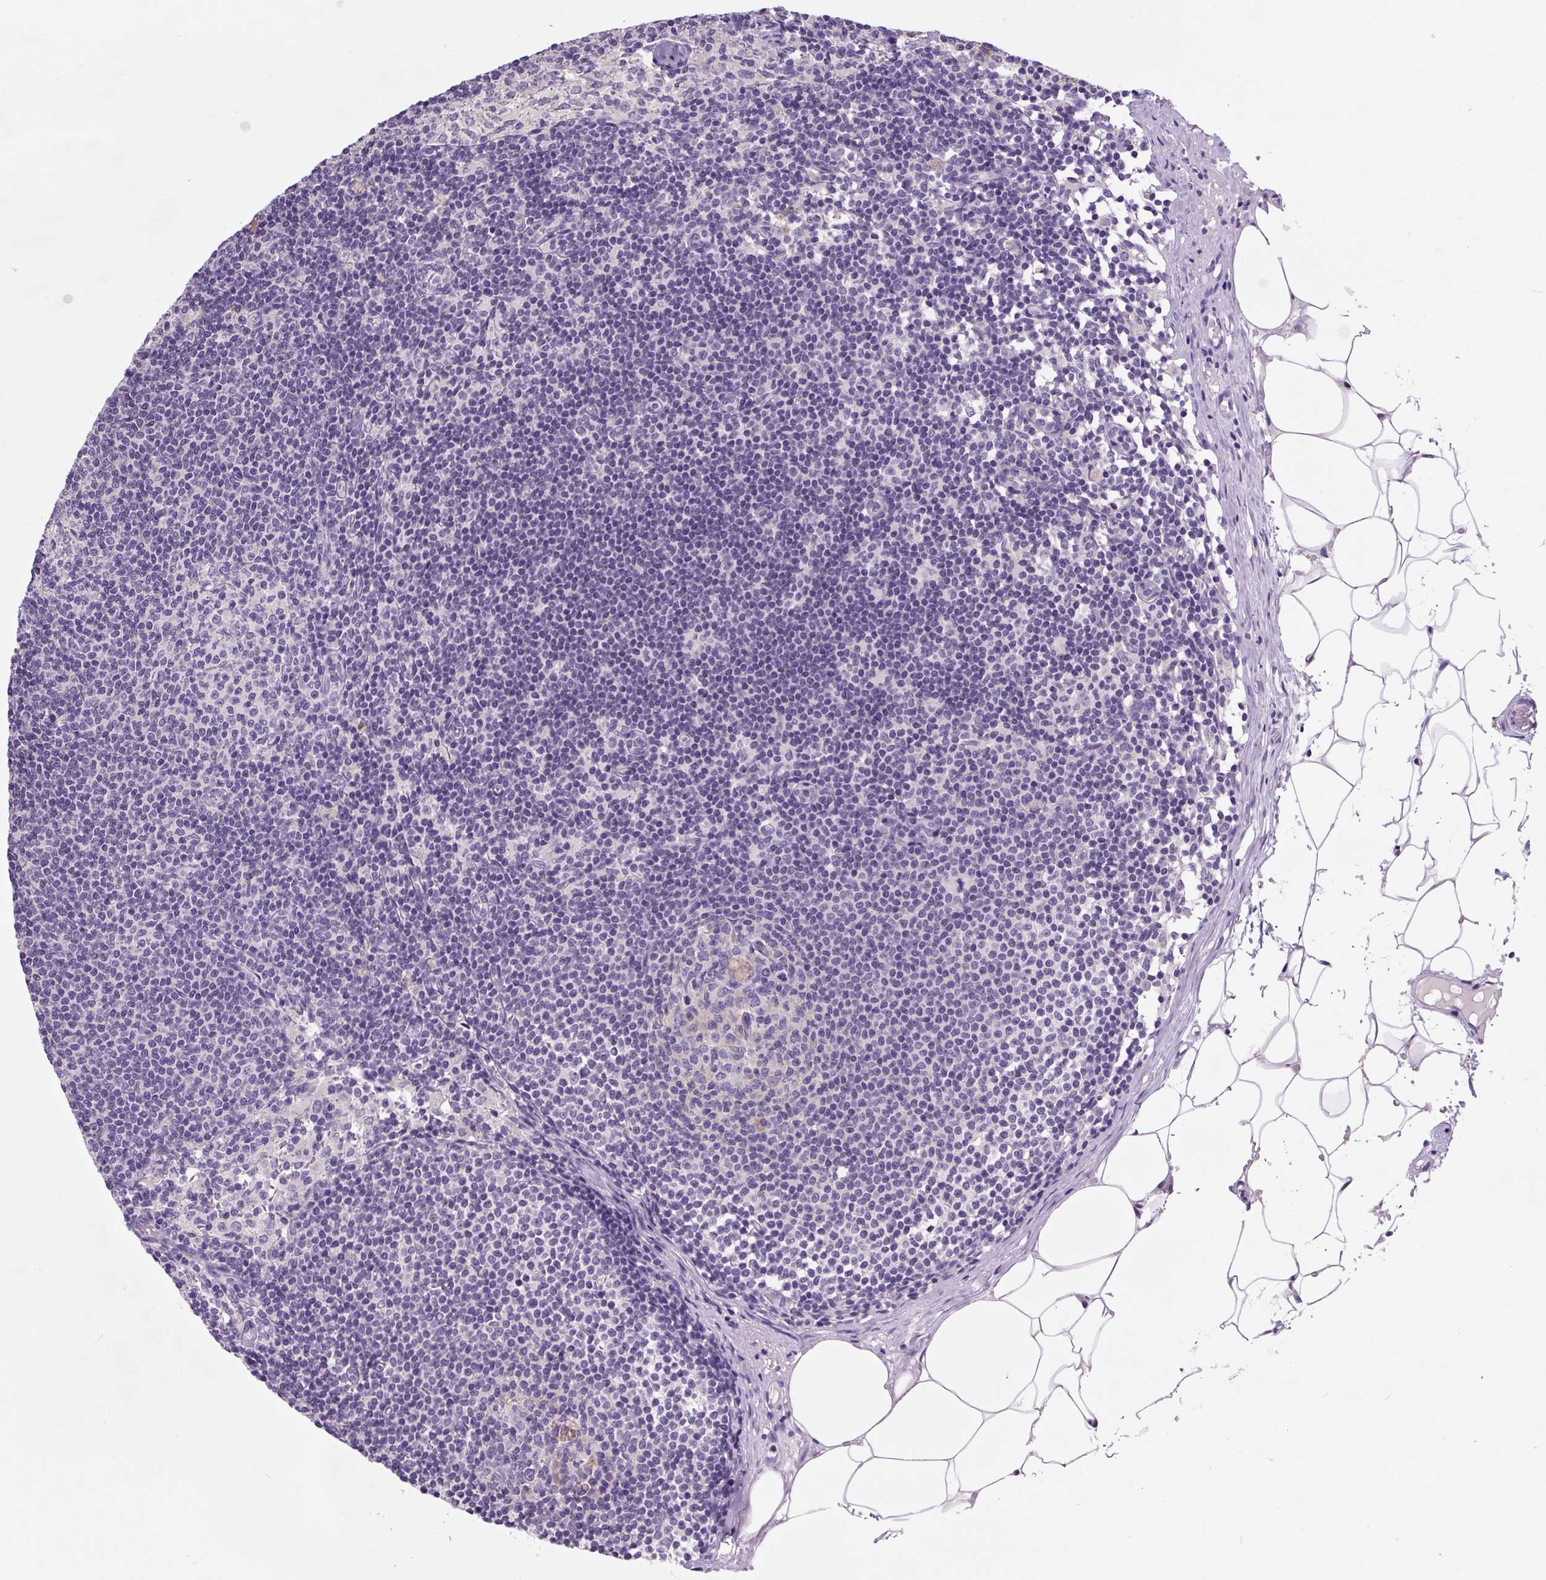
{"staining": {"intensity": "negative", "quantity": "none", "location": "none"}, "tissue": "lymph node", "cell_type": "Germinal center cells", "image_type": "normal", "snomed": [{"axis": "morphology", "description": "Normal tissue, NOS"}, {"axis": "topography", "description": "Lymph node"}], "caption": "Lymph node was stained to show a protein in brown. There is no significant positivity in germinal center cells. The staining was performed using DAB (3,3'-diaminobenzidine) to visualize the protein expression in brown, while the nuclei were stained in blue with hematoxylin (Magnification: 20x).", "gene": "FZD5", "patient": {"sex": "male", "age": 49}}